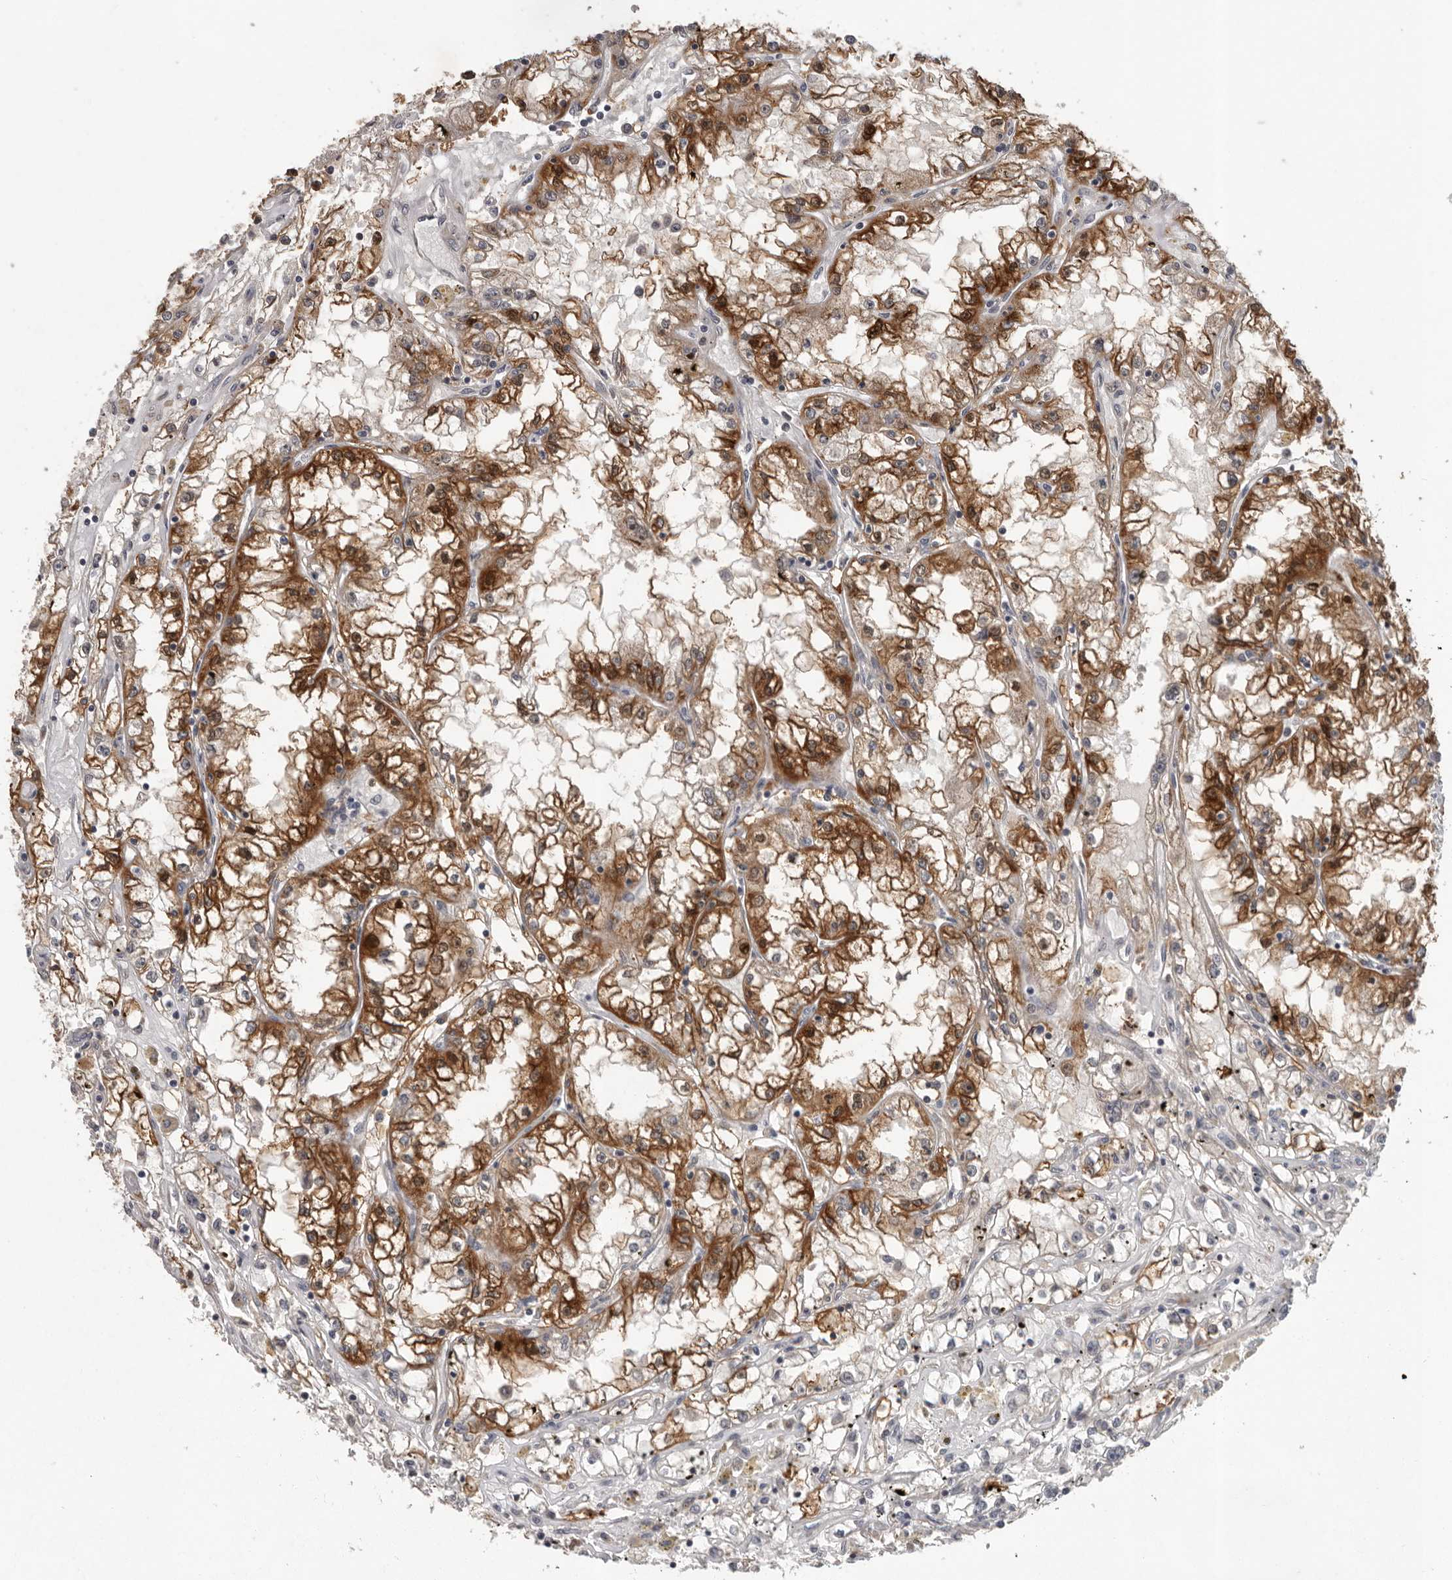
{"staining": {"intensity": "moderate", "quantity": ">75%", "location": "cytoplasmic/membranous,nuclear"}, "tissue": "renal cancer", "cell_type": "Tumor cells", "image_type": "cancer", "snomed": [{"axis": "morphology", "description": "Adenocarcinoma, NOS"}, {"axis": "topography", "description": "Kidney"}], "caption": "A high-resolution micrograph shows immunohistochemistry staining of renal adenocarcinoma, which exhibits moderate cytoplasmic/membranous and nuclear expression in approximately >75% of tumor cells.", "gene": "RALGPS2", "patient": {"sex": "male", "age": 56}}